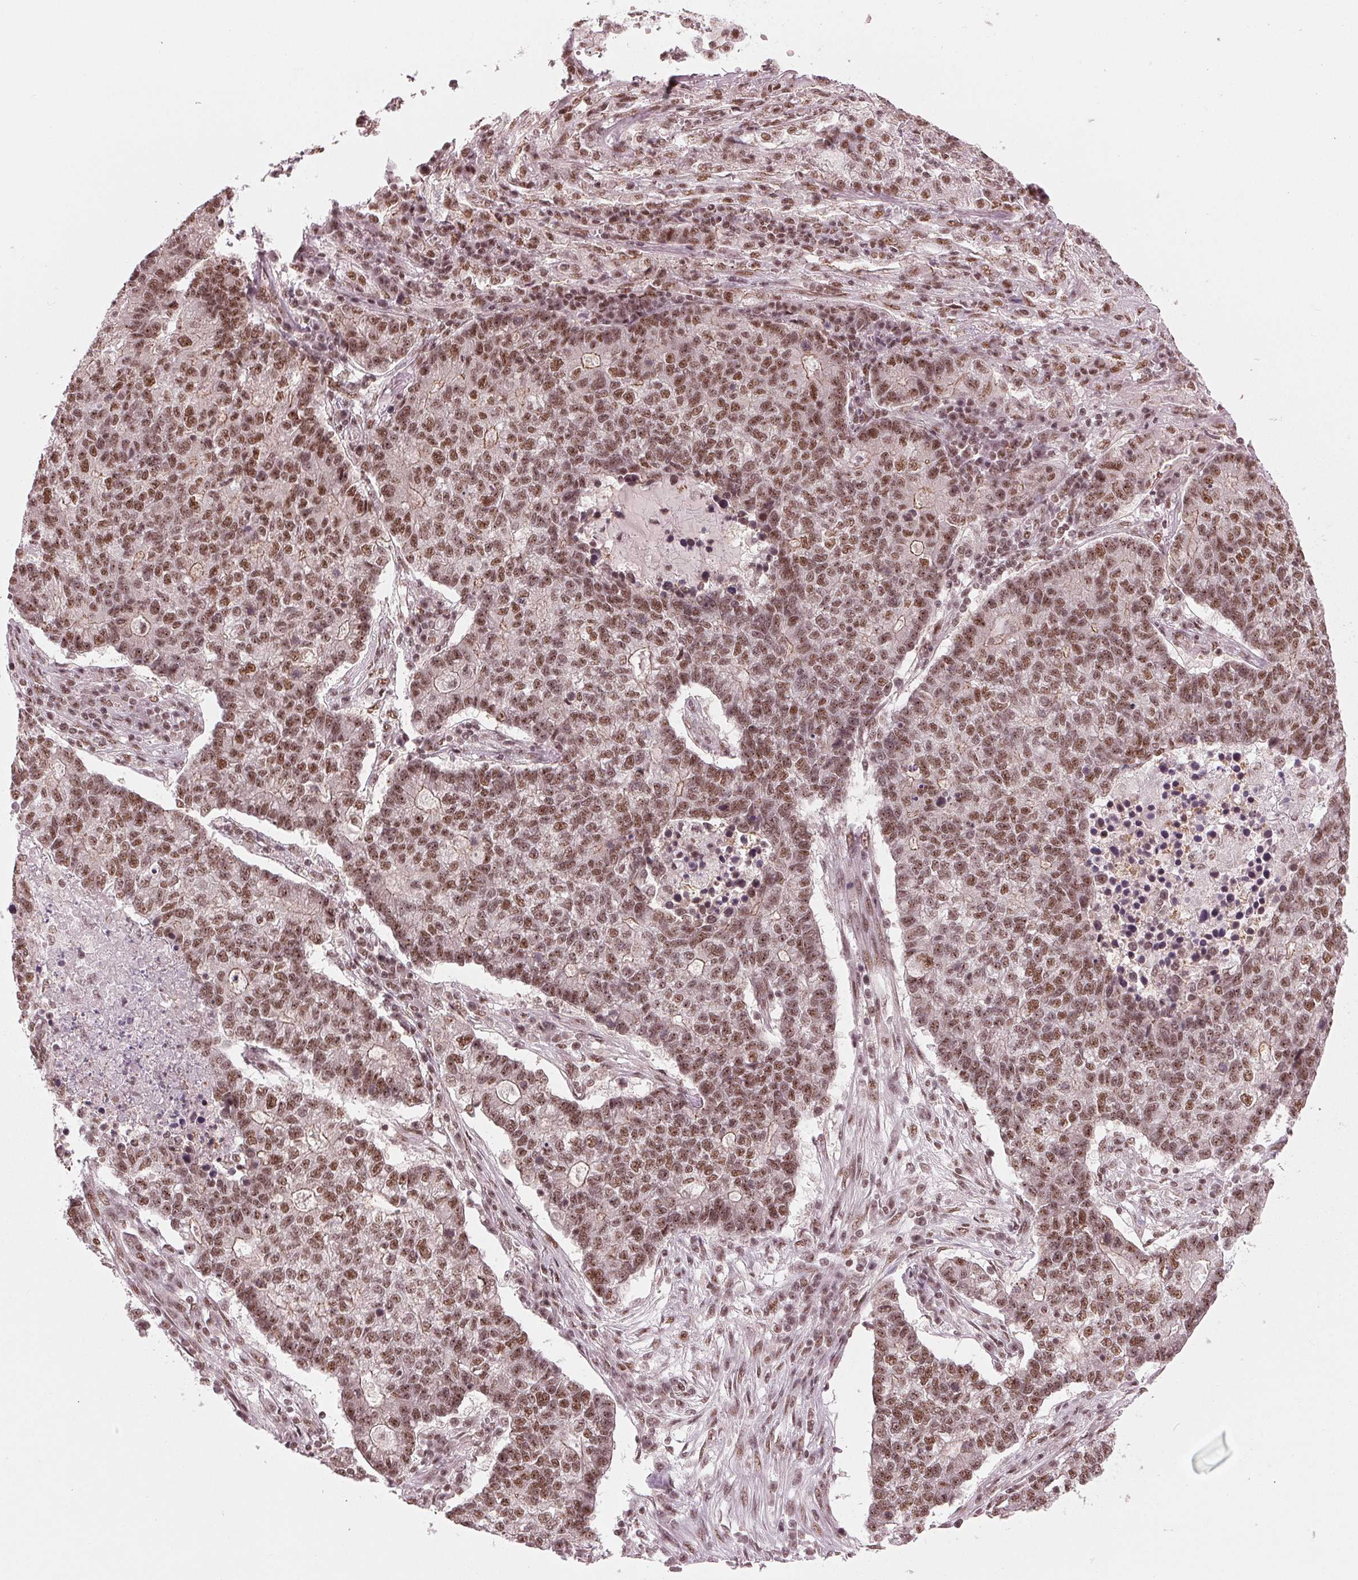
{"staining": {"intensity": "moderate", "quantity": ">75%", "location": "nuclear"}, "tissue": "lung cancer", "cell_type": "Tumor cells", "image_type": "cancer", "snomed": [{"axis": "morphology", "description": "Adenocarcinoma, NOS"}, {"axis": "topography", "description": "Lung"}], "caption": "The image demonstrates staining of lung cancer, revealing moderate nuclear protein expression (brown color) within tumor cells. The staining was performed using DAB, with brown indicating positive protein expression. Nuclei are stained blue with hematoxylin.", "gene": "LSM2", "patient": {"sex": "male", "age": 57}}